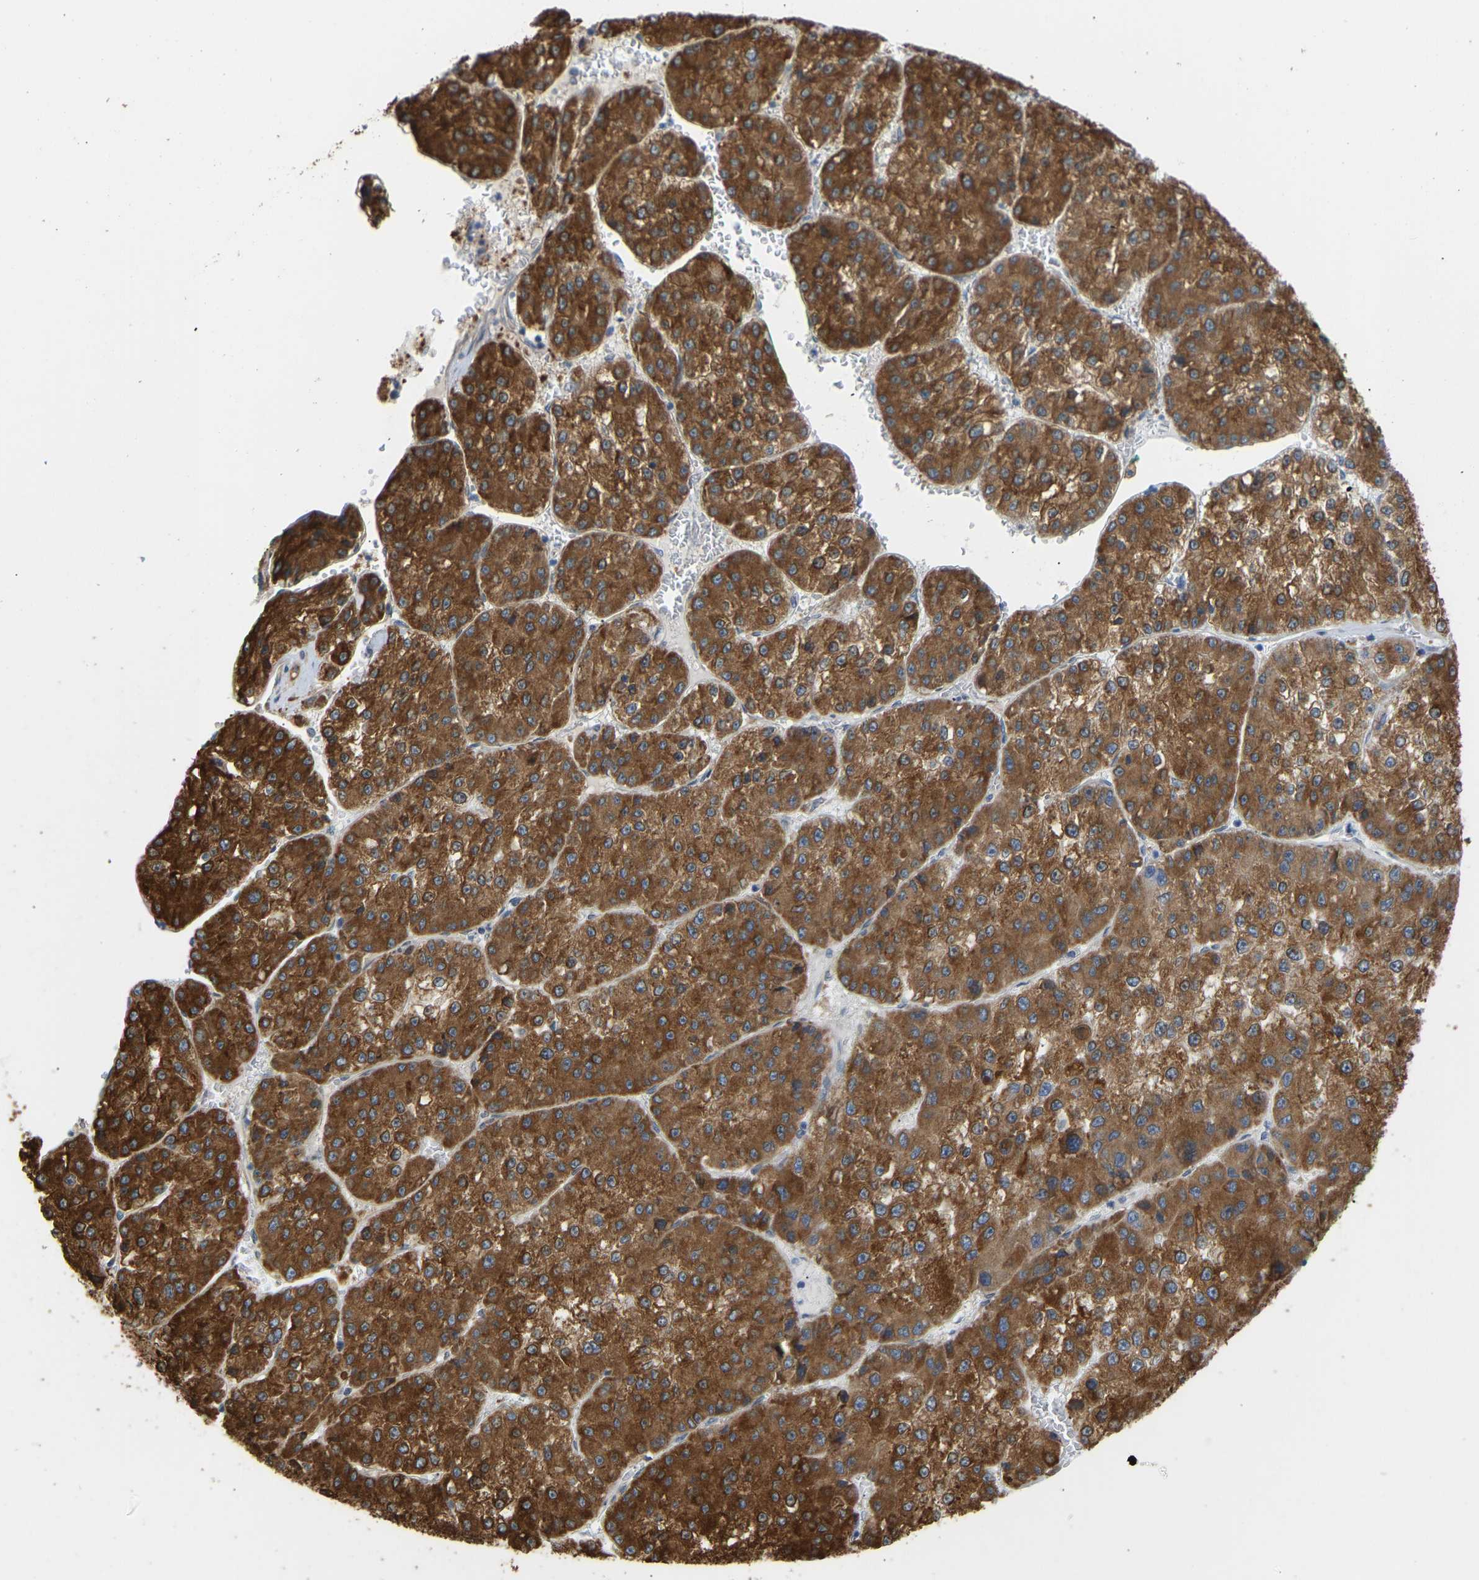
{"staining": {"intensity": "moderate", "quantity": ">75%", "location": "cytoplasmic/membranous"}, "tissue": "liver cancer", "cell_type": "Tumor cells", "image_type": "cancer", "snomed": [{"axis": "morphology", "description": "Carcinoma, Hepatocellular, NOS"}, {"axis": "topography", "description": "Liver"}], "caption": "Immunohistochemical staining of human liver cancer exhibits moderate cytoplasmic/membranous protein staining in about >75% of tumor cells.", "gene": "BEND3", "patient": {"sex": "female", "age": 73}}